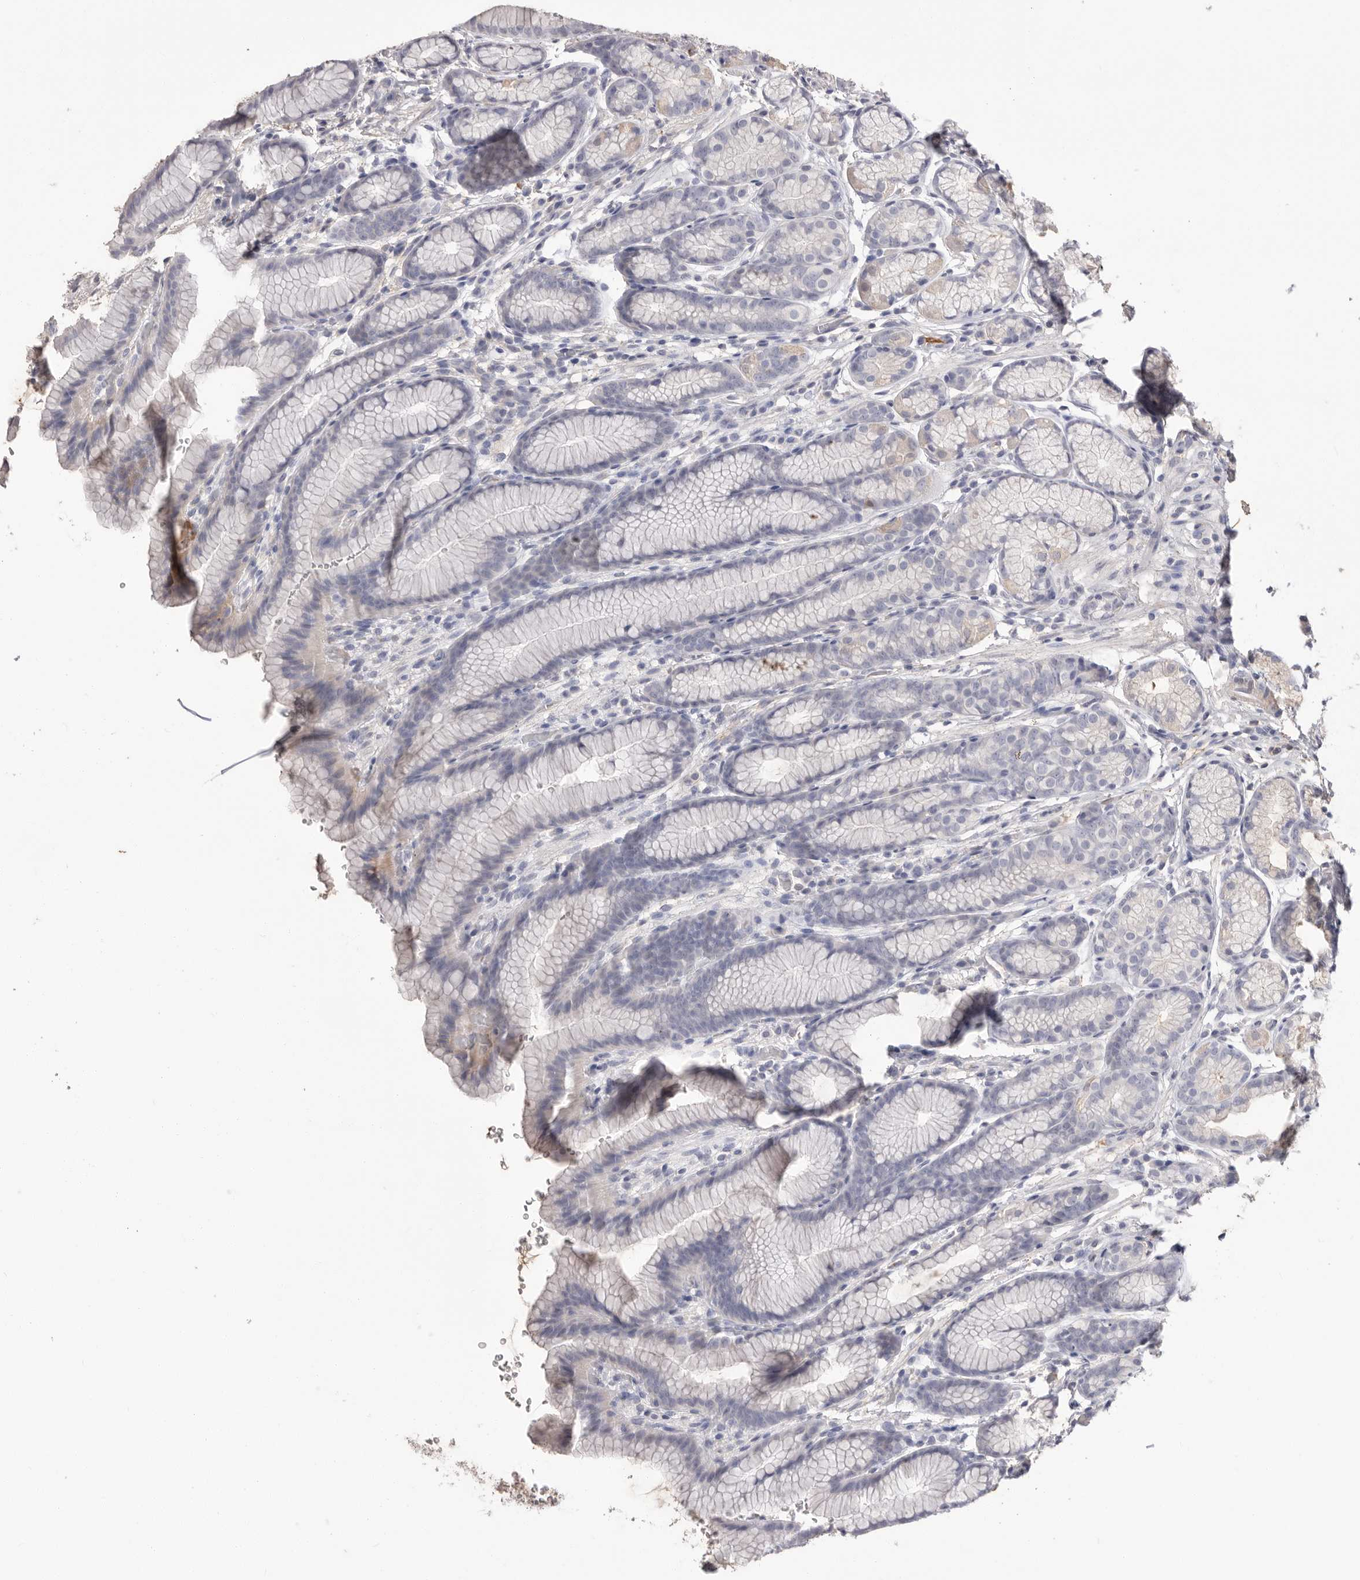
{"staining": {"intensity": "weak", "quantity": "<25%", "location": "cytoplasmic/membranous"}, "tissue": "stomach", "cell_type": "Glandular cells", "image_type": "normal", "snomed": [{"axis": "morphology", "description": "Normal tissue, NOS"}, {"axis": "topography", "description": "Stomach"}], "caption": "The image shows no significant expression in glandular cells of stomach.", "gene": "APOA2", "patient": {"sex": "male", "age": 42}}